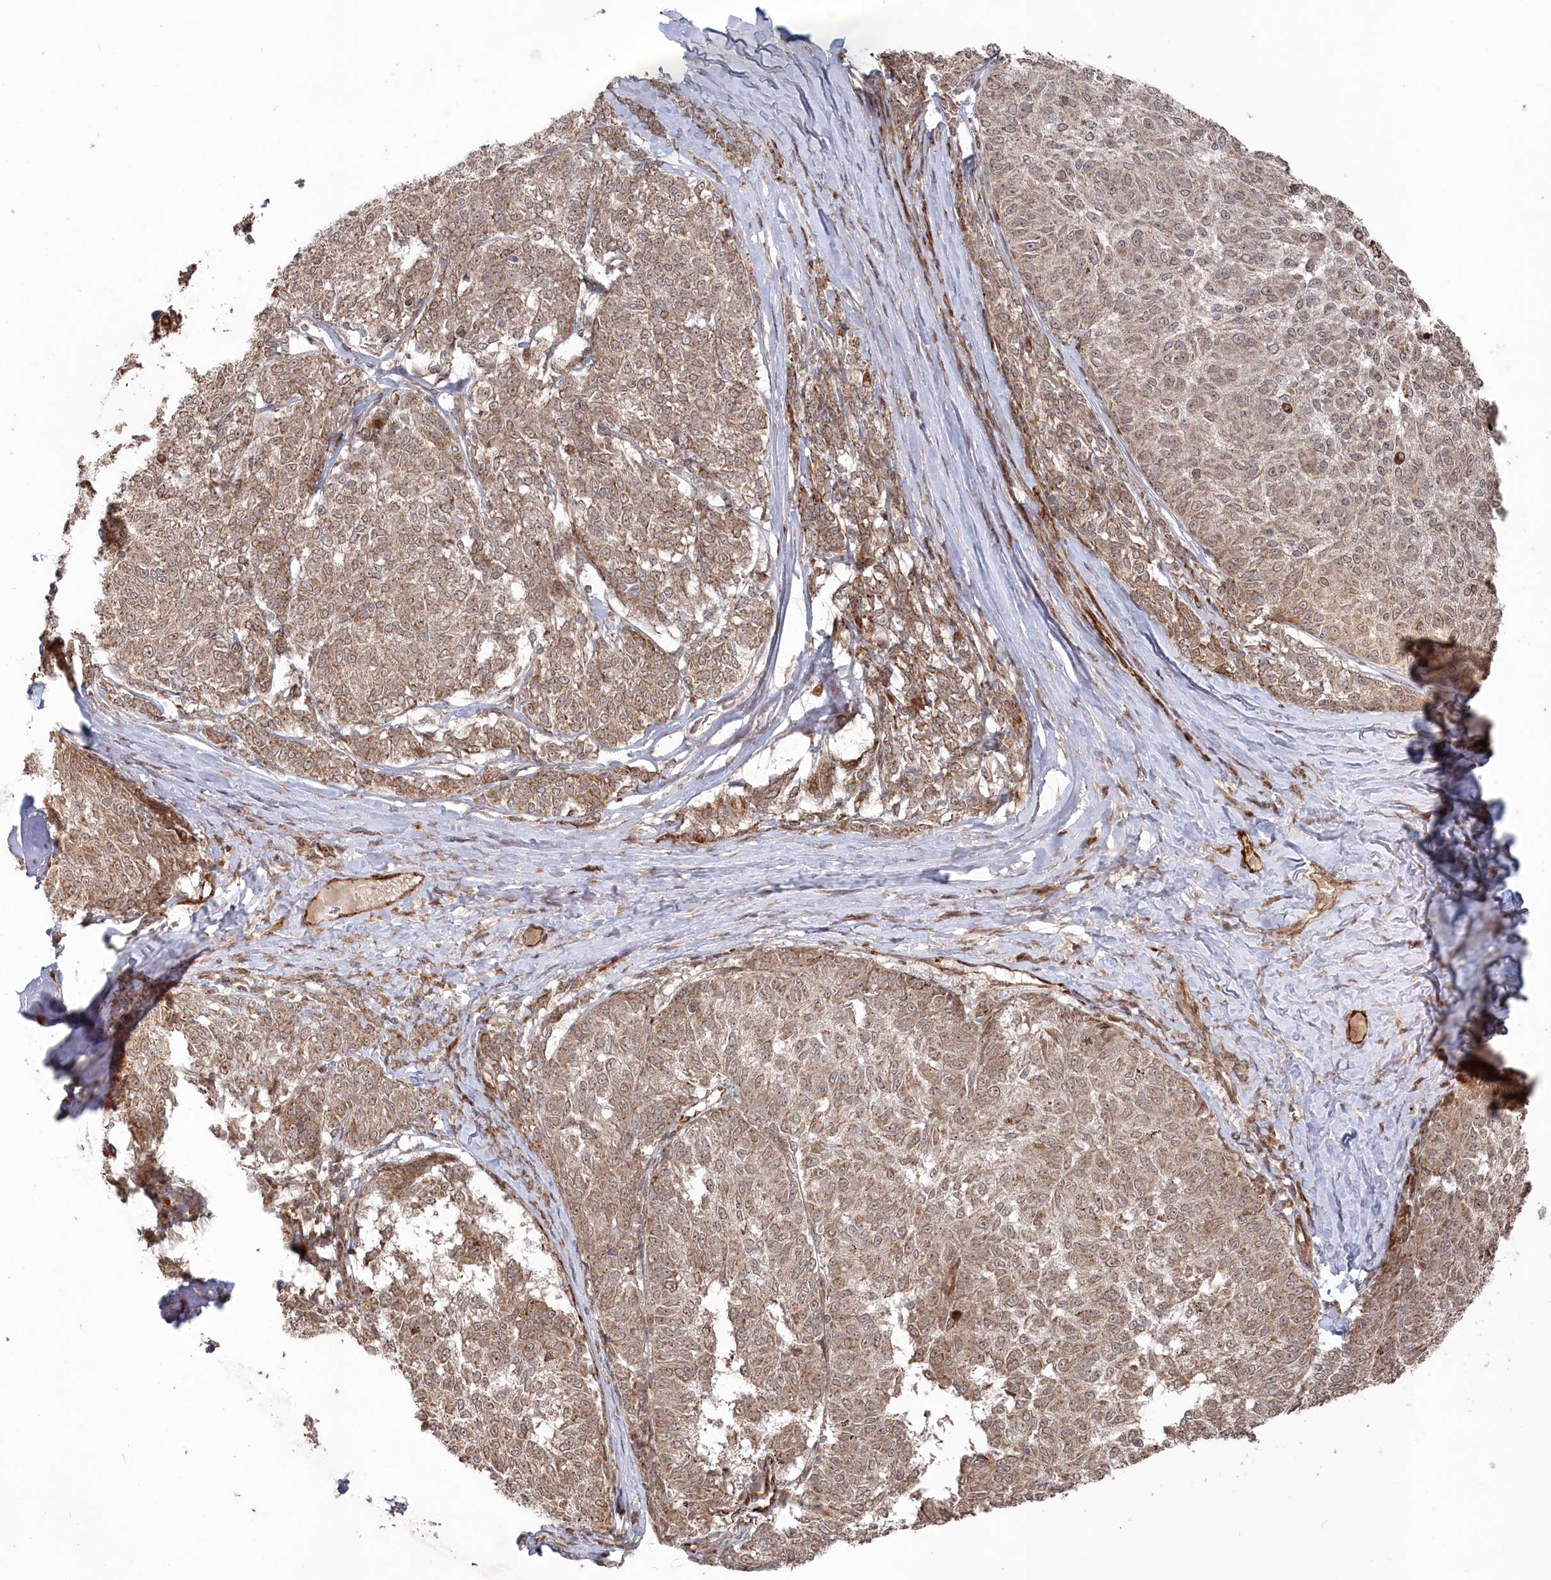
{"staining": {"intensity": "weak", "quantity": ">75%", "location": "cytoplasmic/membranous,nuclear"}, "tissue": "melanoma", "cell_type": "Tumor cells", "image_type": "cancer", "snomed": [{"axis": "morphology", "description": "Malignant melanoma, NOS"}, {"axis": "topography", "description": "Skin"}], "caption": "A photomicrograph showing weak cytoplasmic/membranous and nuclear expression in about >75% of tumor cells in melanoma, as visualized by brown immunohistochemical staining.", "gene": "POLR3A", "patient": {"sex": "female", "age": 72}}